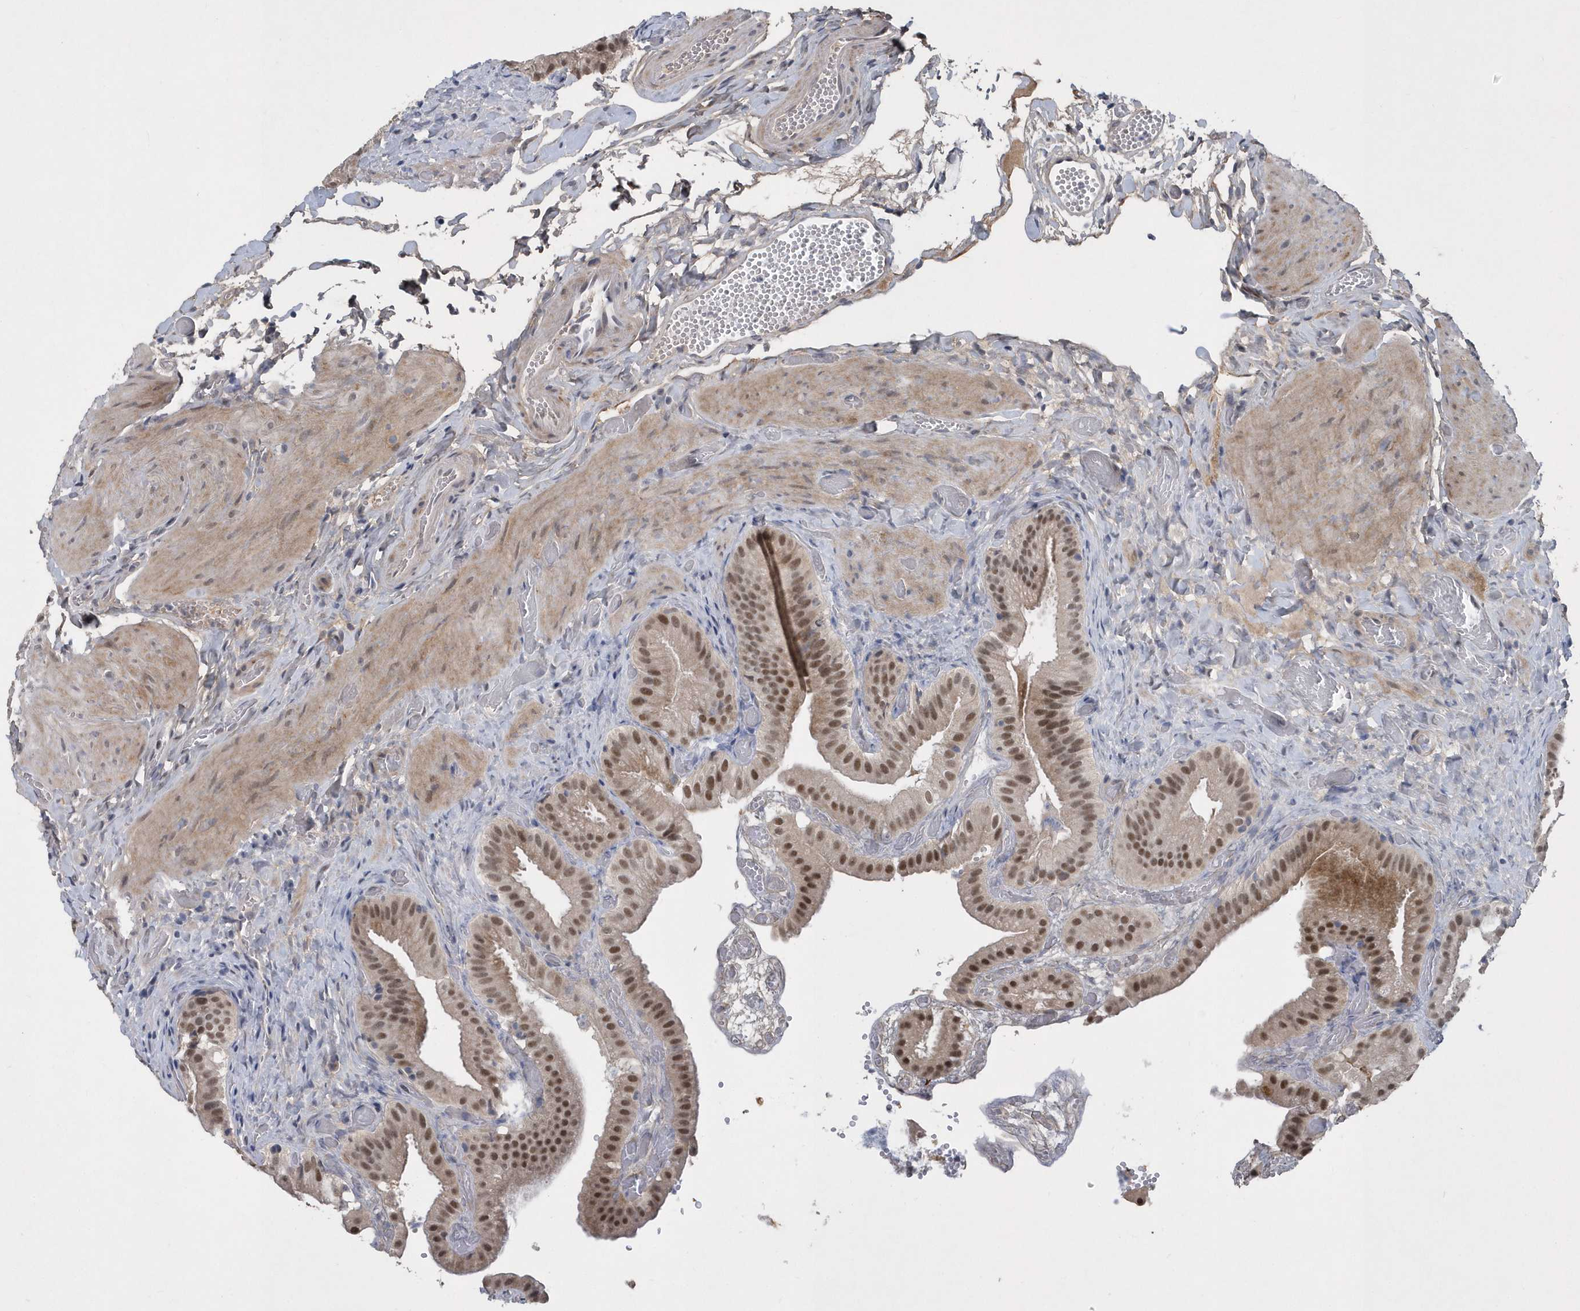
{"staining": {"intensity": "moderate", "quantity": ">75%", "location": "nuclear"}, "tissue": "gallbladder", "cell_type": "Glandular cells", "image_type": "normal", "snomed": [{"axis": "morphology", "description": "Normal tissue, NOS"}, {"axis": "topography", "description": "Gallbladder"}], "caption": "A medium amount of moderate nuclear positivity is appreciated in approximately >75% of glandular cells in benign gallbladder. (Brightfield microscopy of DAB IHC at high magnification).", "gene": "FAM217A", "patient": {"sex": "female", "age": 64}}